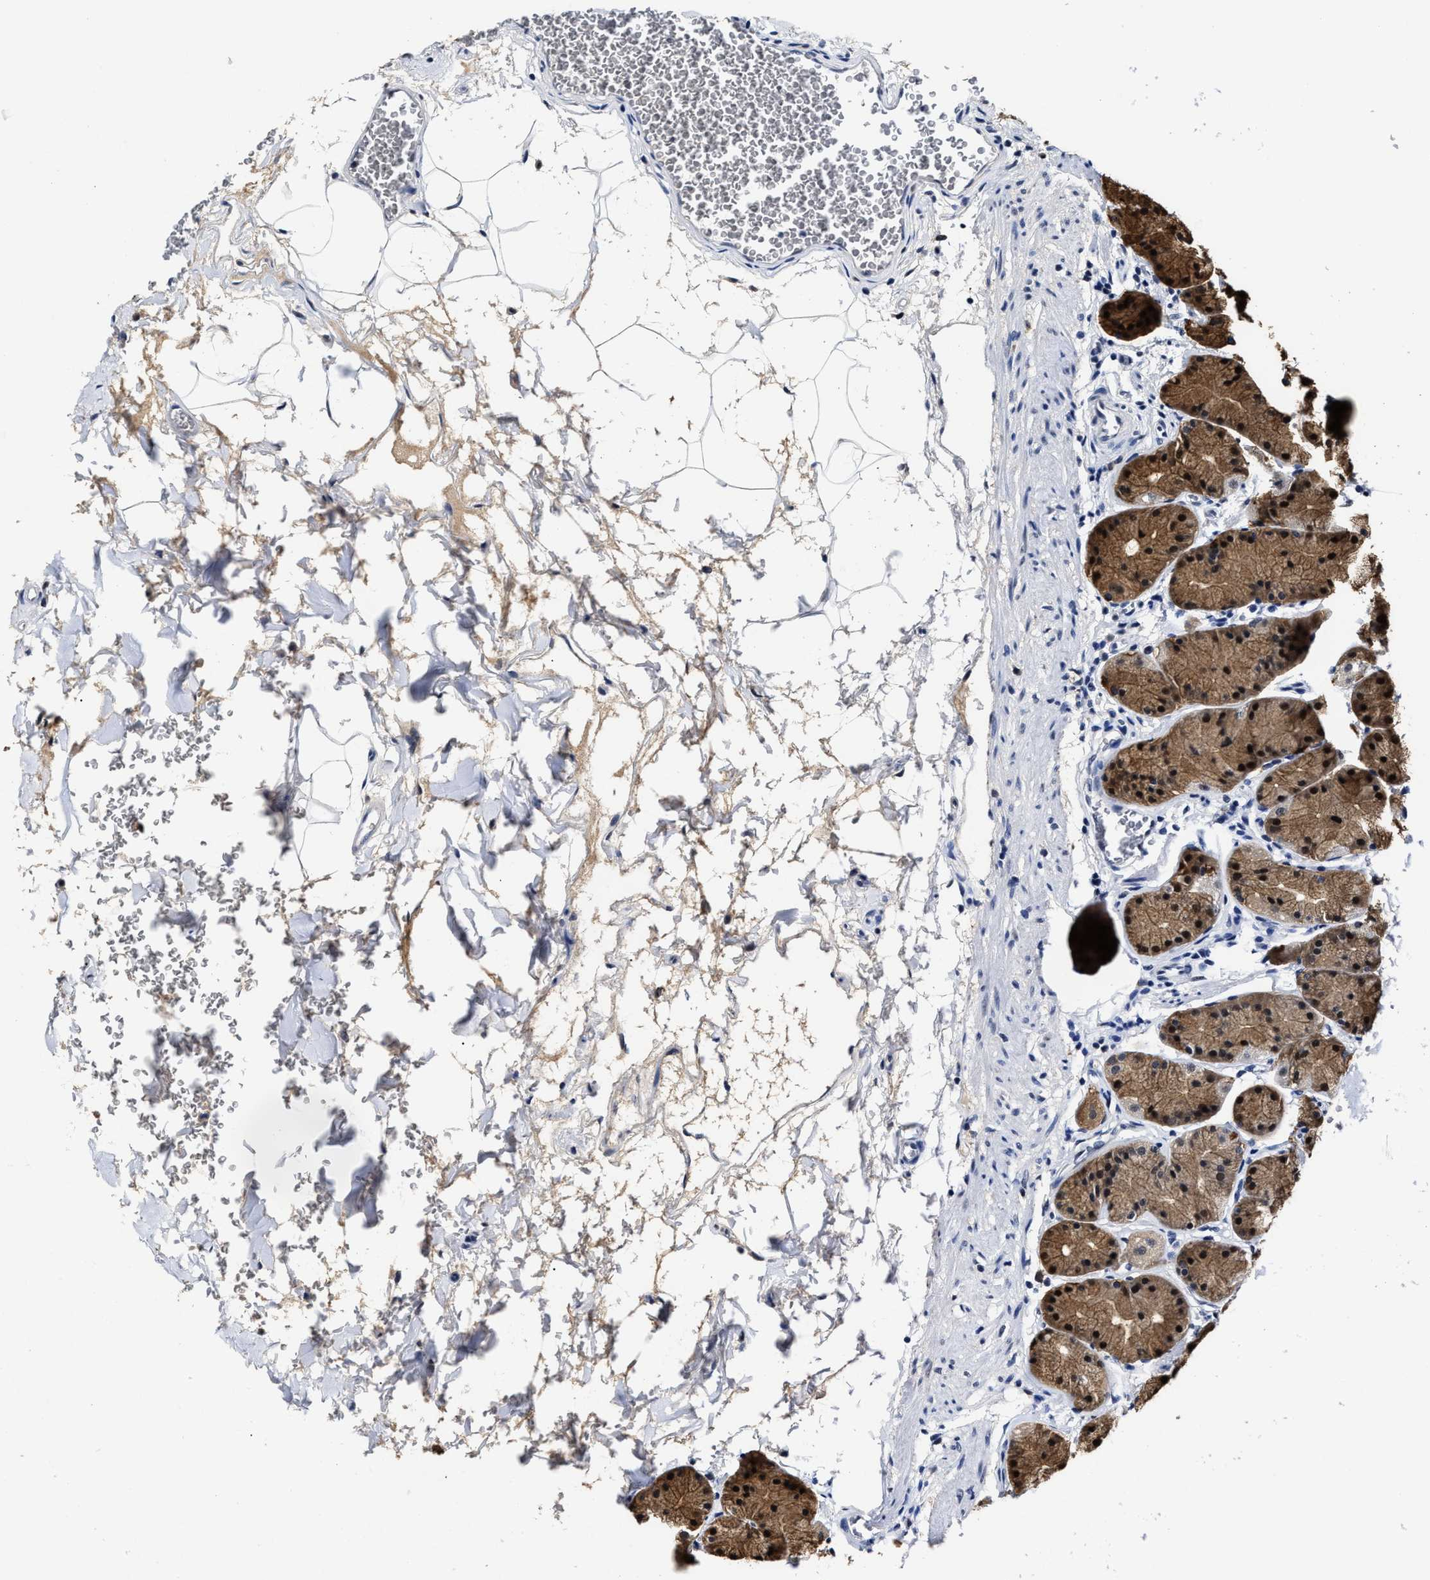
{"staining": {"intensity": "moderate", "quantity": ">75%", "location": "cytoplasmic/membranous,nuclear"}, "tissue": "stomach", "cell_type": "Glandular cells", "image_type": "normal", "snomed": [{"axis": "morphology", "description": "Normal tissue, NOS"}, {"axis": "topography", "description": "Stomach"}], "caption": "Stomach stained for a protein exhibits moderate cytoplasmic/membranous,nuclear positivity in glandular cells. Immunohistochemistry stains the protein of interest in brown and the nuclei are stained blue.", "gene": "PRPF4B", "patient": {"sex": "male", "age": 42}}